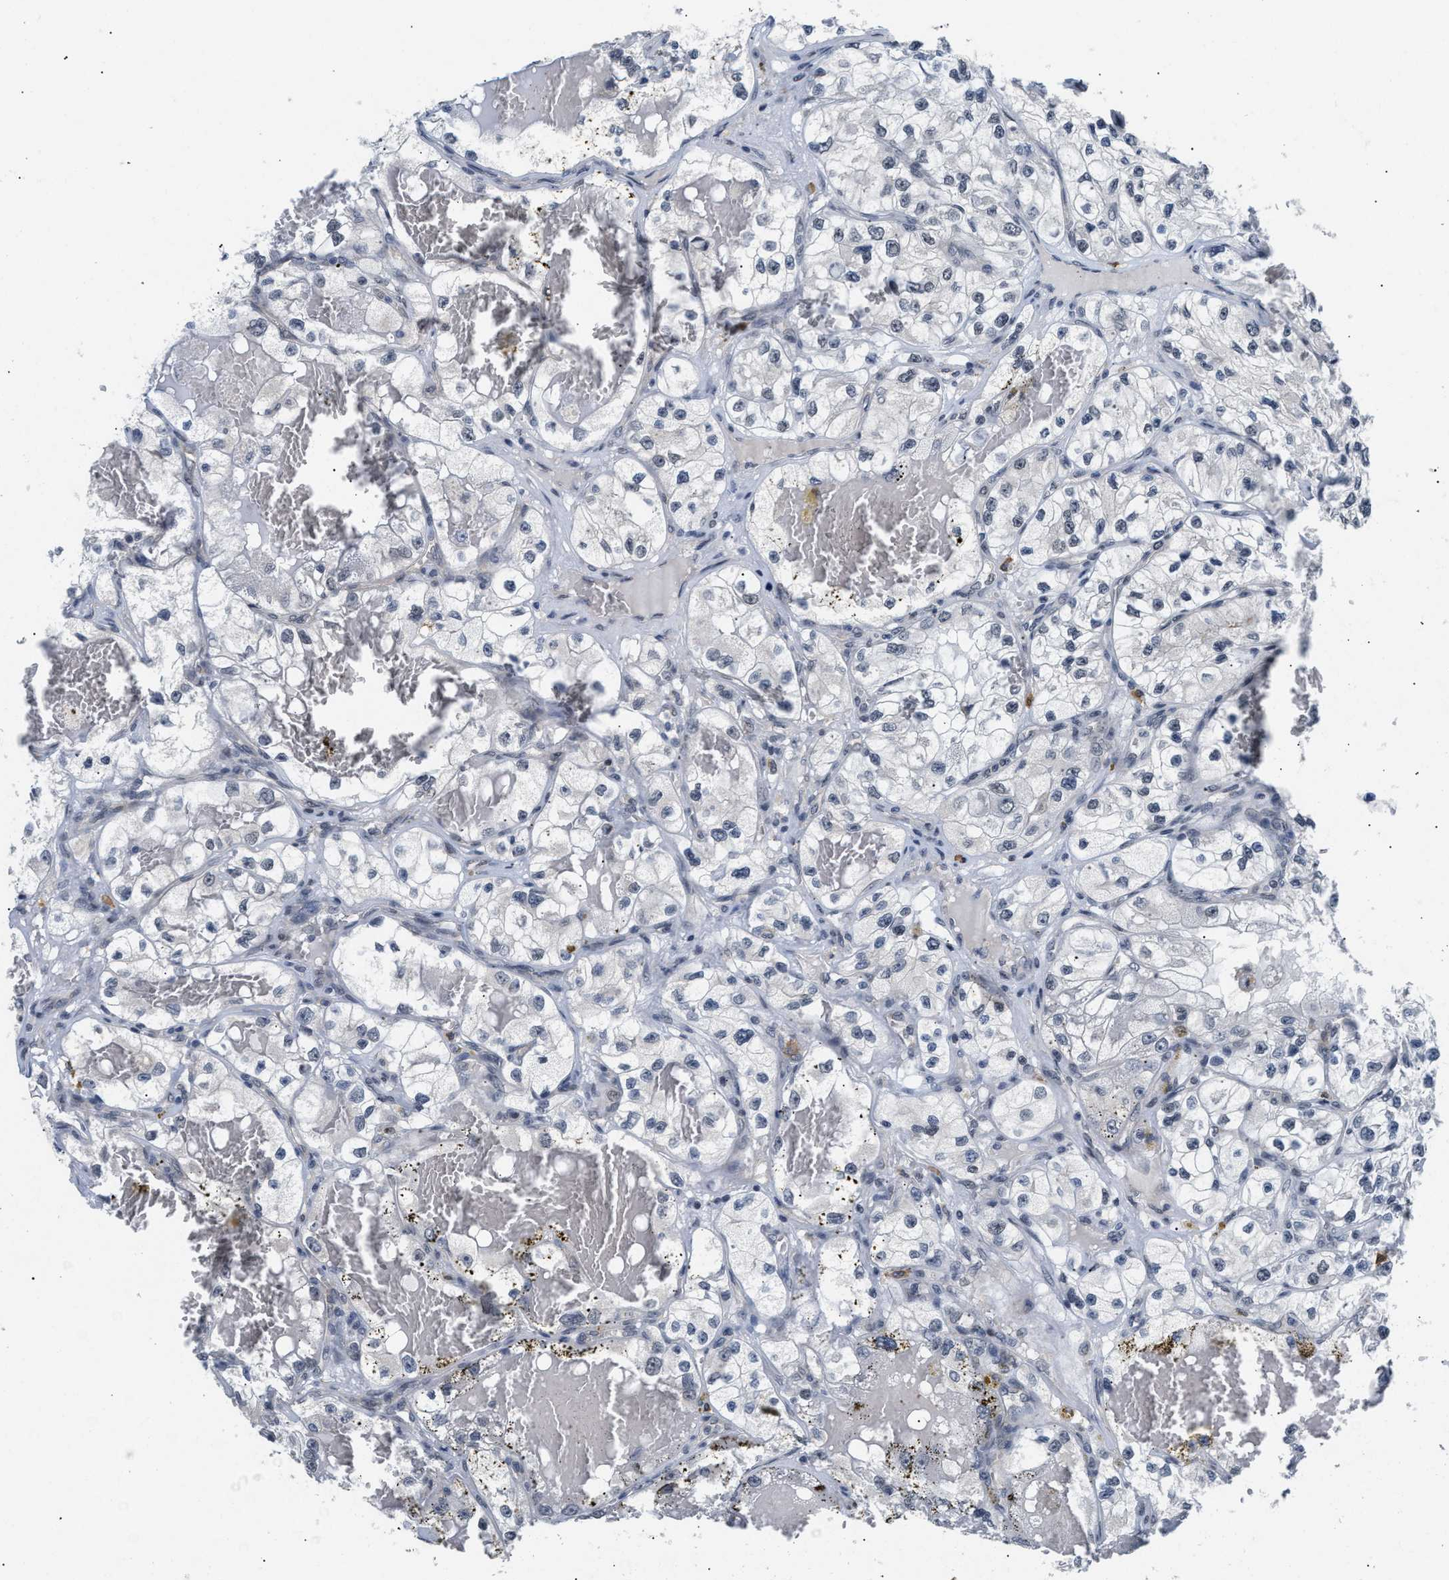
{"staining": {"intensity": "negative", "quantity": "none", "location": "none"}, "tissue": "renal cancer", "cell_type": "Tumor cells", "image_type": "cancer", "snomed": [{"axis": "morphology", "description": "Adenocarcinoma, NOS"}, {"axis": "topography", "description": "Kidney"}], "caption": "IHC image of neoplastic tissue: human renal cancer (adenocarcinoma) stained with DAB exhibits no significant protein staining in tumor cells.", "gene": "TXNRD3", "patient": {"sex": "female", "age": 57}}